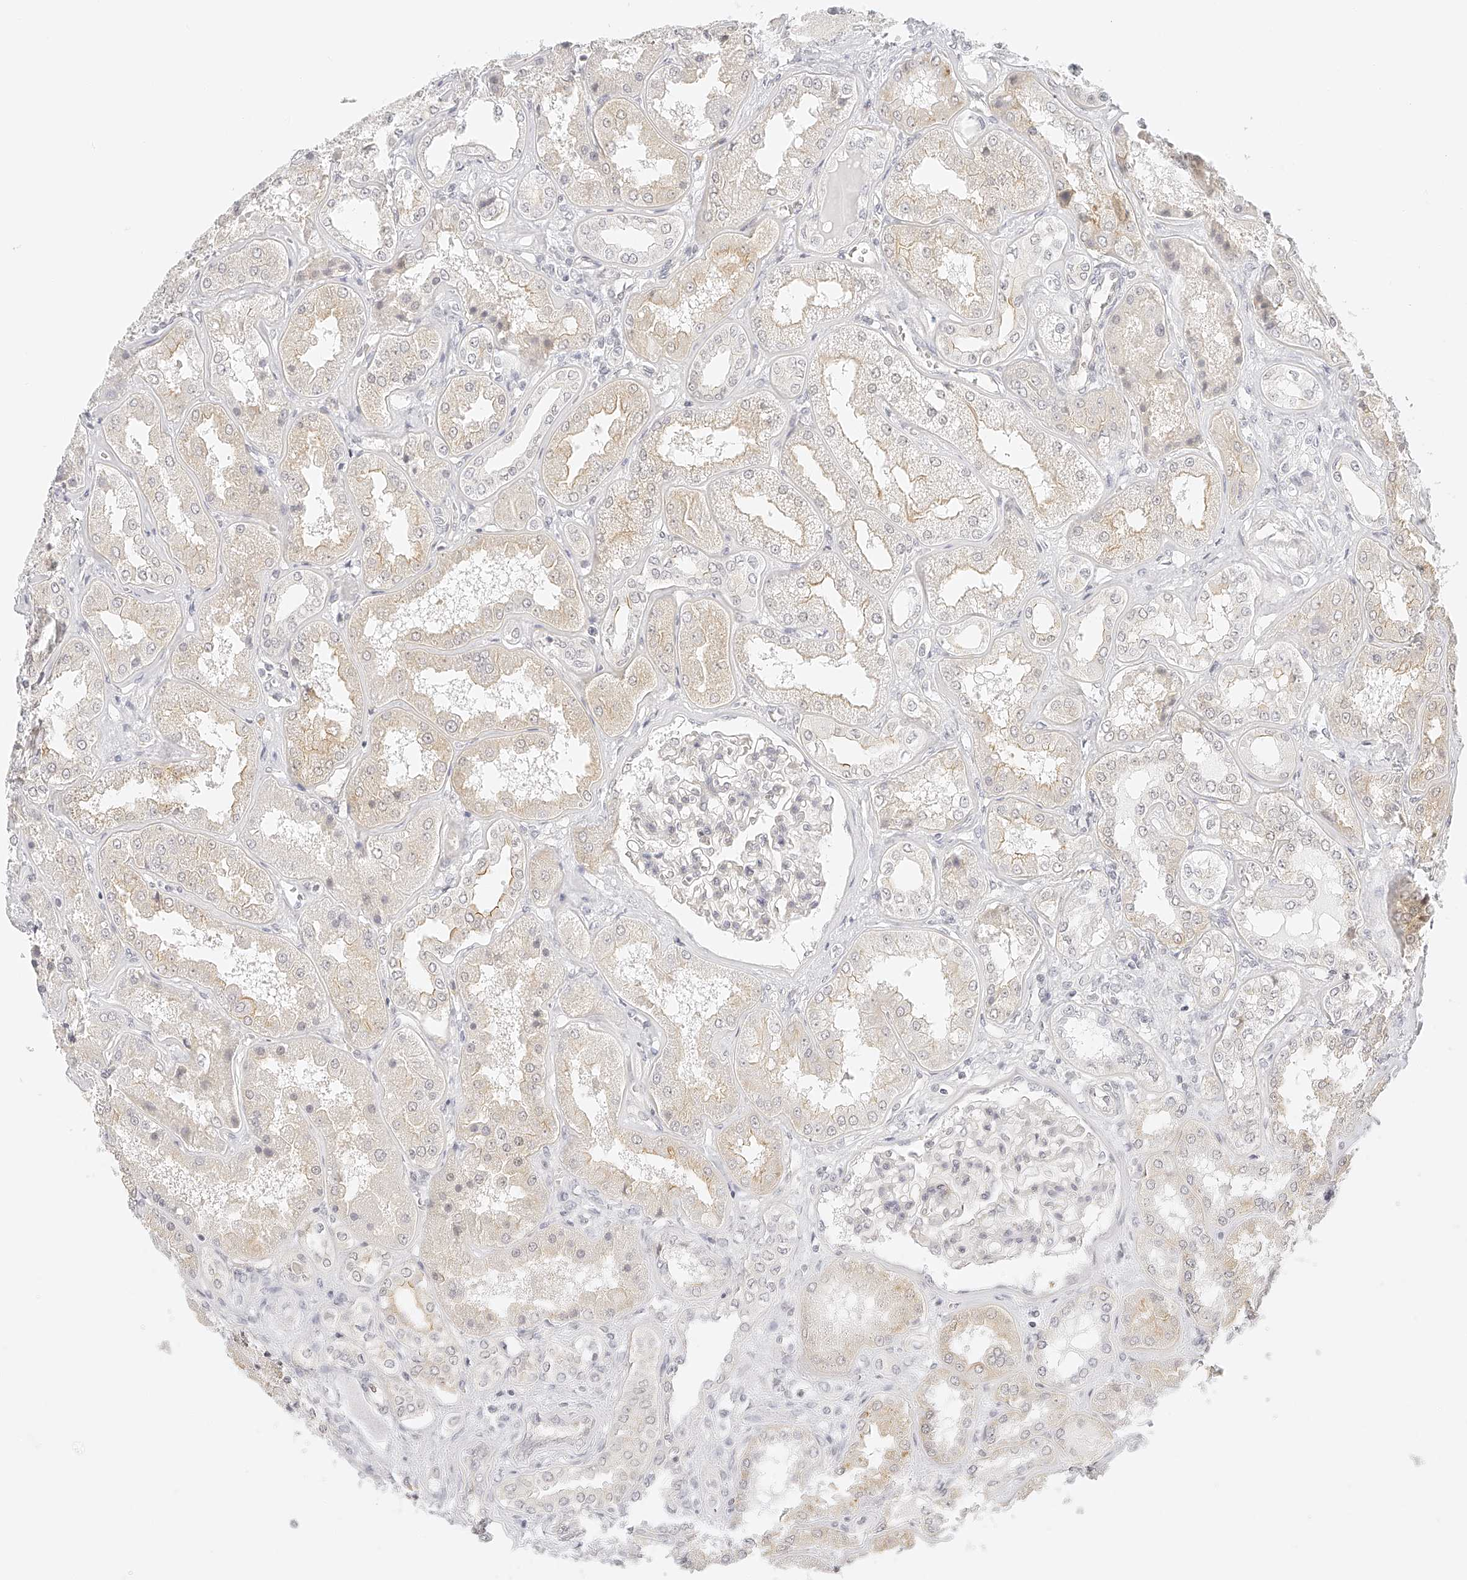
{"staining": {"intensity": "negative", "quantity": "none", "location": "none"}, "tissue": "kidney", "cell_type": "Cells in glomeruli", "image_type": "normal", "snomed": [{"axis": "morphology", "description": "Normal tissue, NOS"}, {"axis": "topography", "description": "Kidney"}], "caption": "A micrograph of human kidney is negative for staining in cells in glomeruli. Nuclei are stained in blue.", "gene": "ZFP69", "patient": {"sex": "female", "age": 56}}